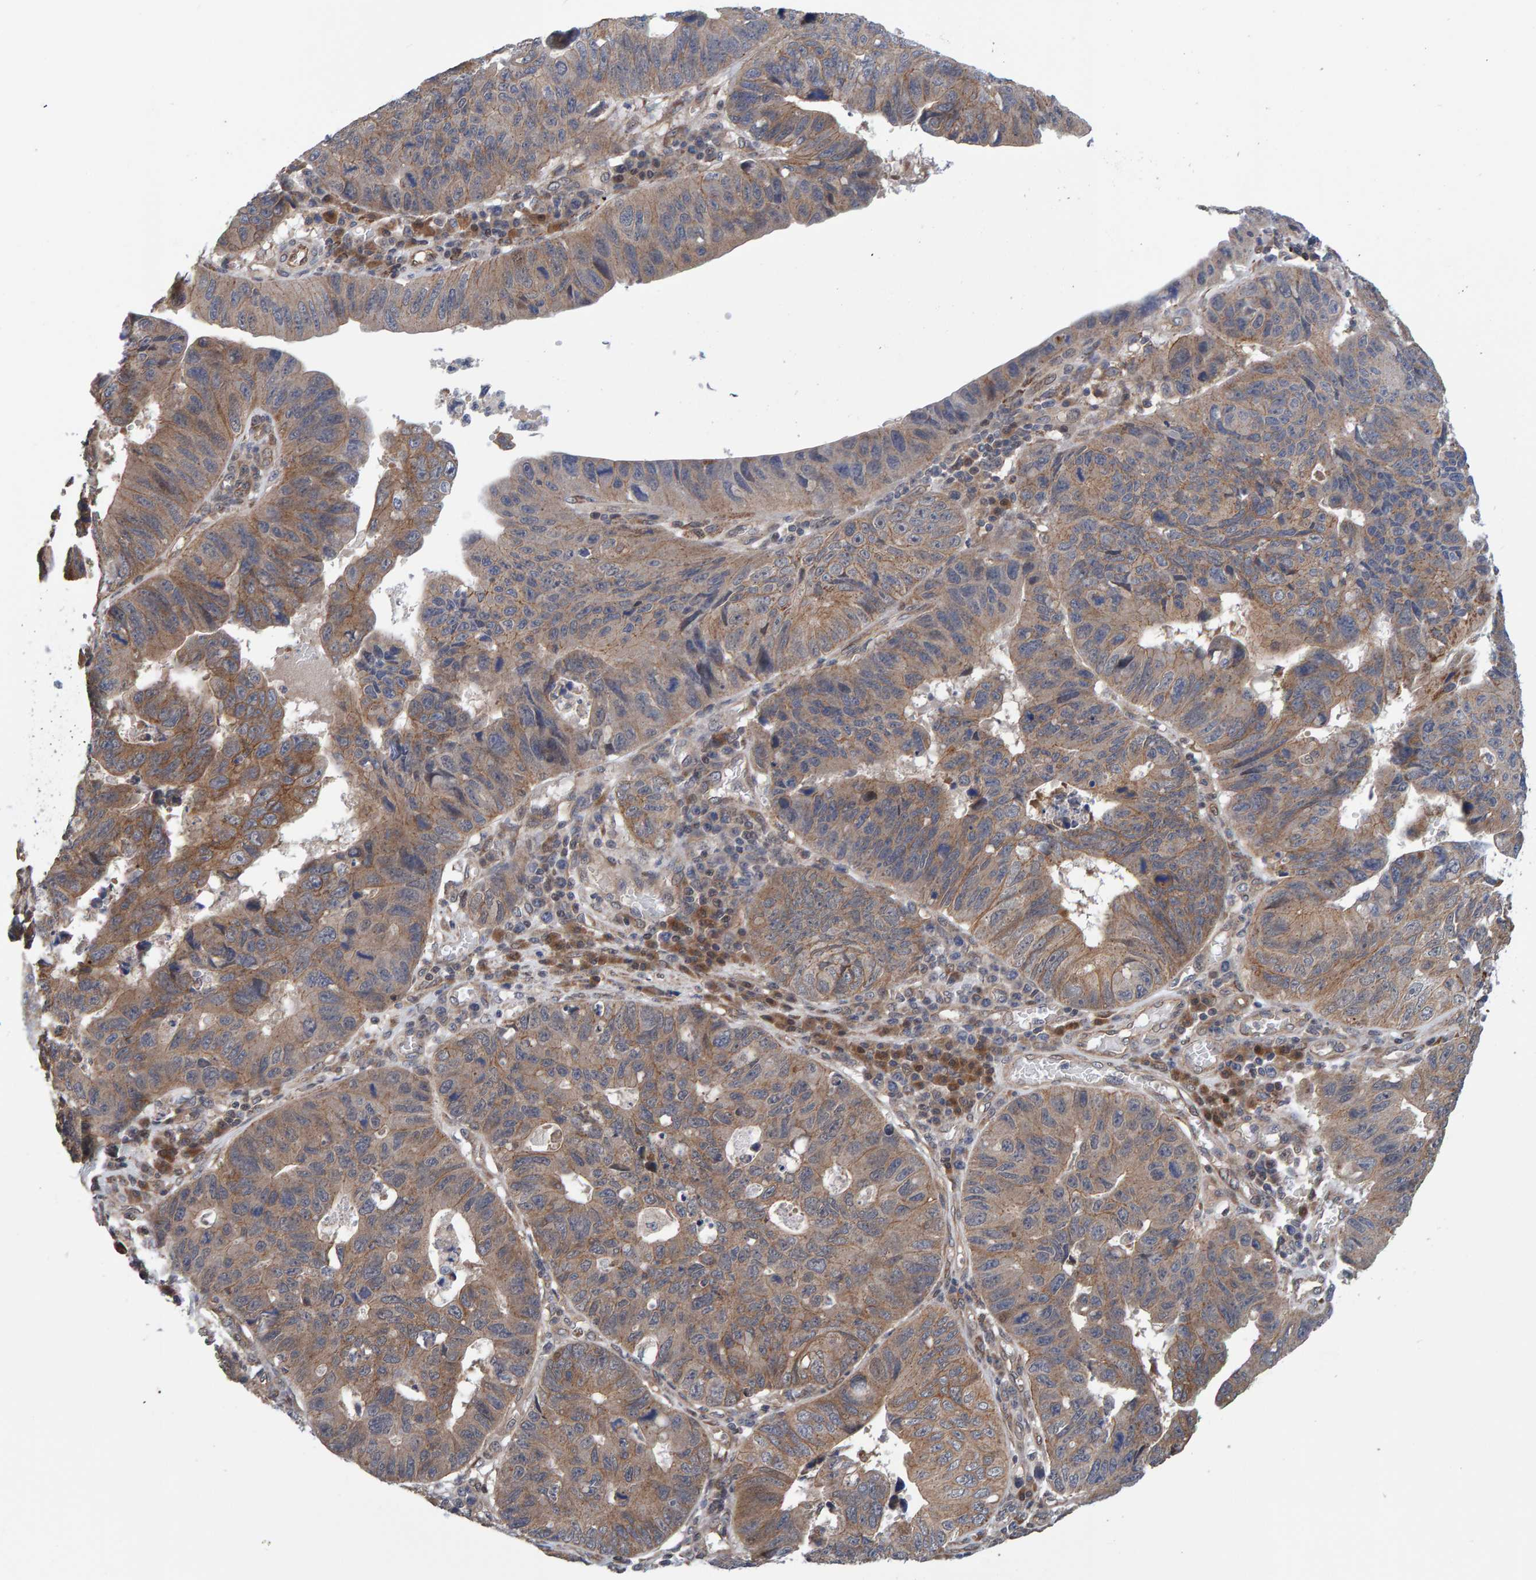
{"staining": {"intensity": "moderate", "quantity": ">75%", "location": "cytoplasmic/membranous"}, "tissue": "stomach cancer", "cell_type": "Tumor cells", "image_type": "cancer", "snomed": [{"axis": "morphology", "description": "Adenocarcinoma, NOS"}, {"axis": "topography", "description": "Stomach"}], "caption": "Brown immunohistochemical staining in stomach cancer (adenocarcinoma) displays moderate cytoplasmic/membranous expression in approximately >75% of tumor cells. Using DAB (brown) and hematoxylin (blue) stains, captured at high magnification using brightfield microscopy.", "gene": "SCRN2", "patient": {"sex": "male", "age": 59}}